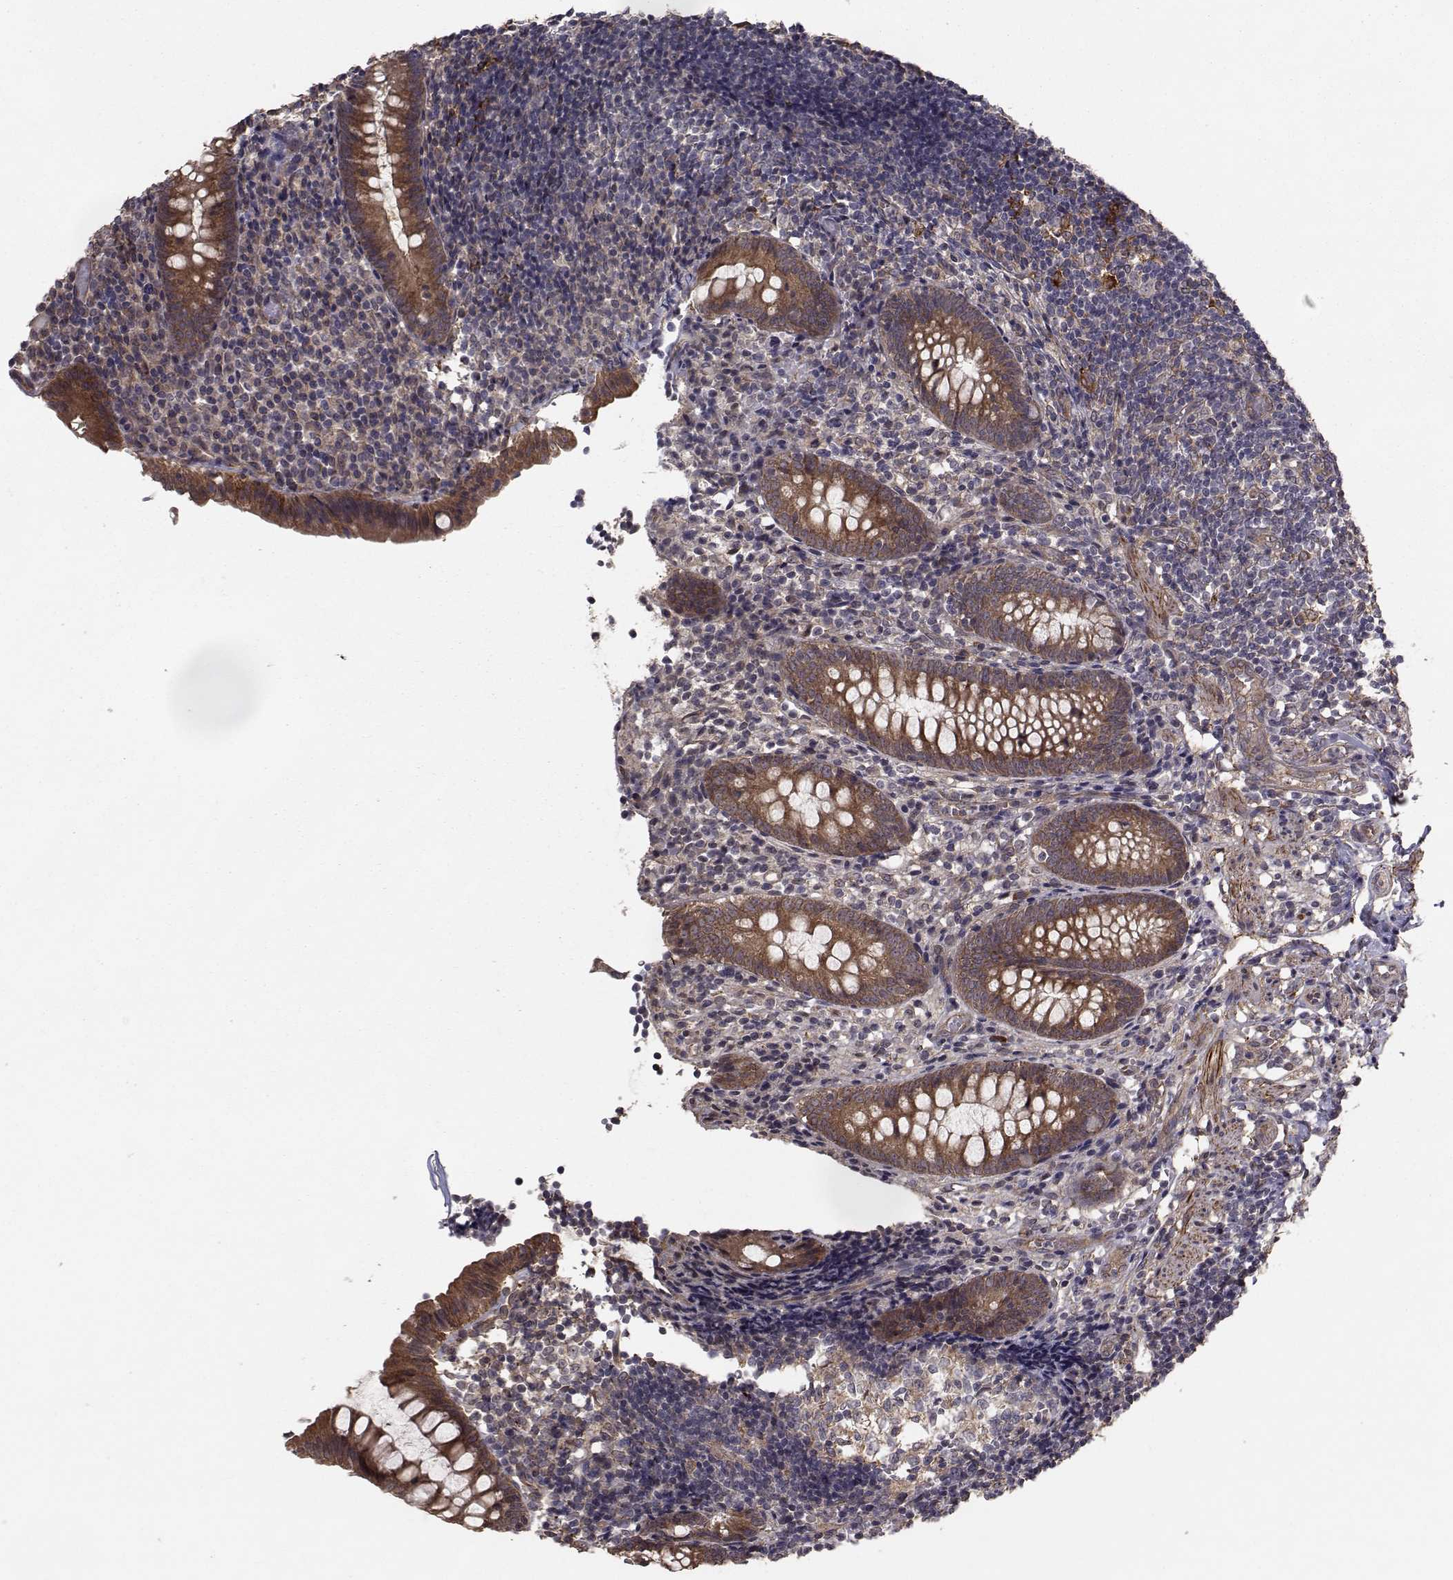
{"staining": {"intensity": "strong", "quantity": "25%-75%", "location": "cytoplasmic/membranous"}, "tissue": "appendix", "cell_type": "Glandular cells", "image_type": "normal", "snomed": [{"axis": "morphology", "description": "Normal tissue, NOS"}, {"axis": "topography", "description": "Appendix"}], "caption": "Unremarkable appendix was stained to show a protein in brown. There is high levels of strong cytoplasmic/membranous positivity in about 25%-75% of glandular cells. The staining was performed using DAB (3,3'-diaminobenzidine) to visualize the protein expression in brown, while the nuclei were stained in blue with hematoxylin (Magnification: 20x).", "gene": "TRIP10", "patient": {"sex": "female", "age": 40}}